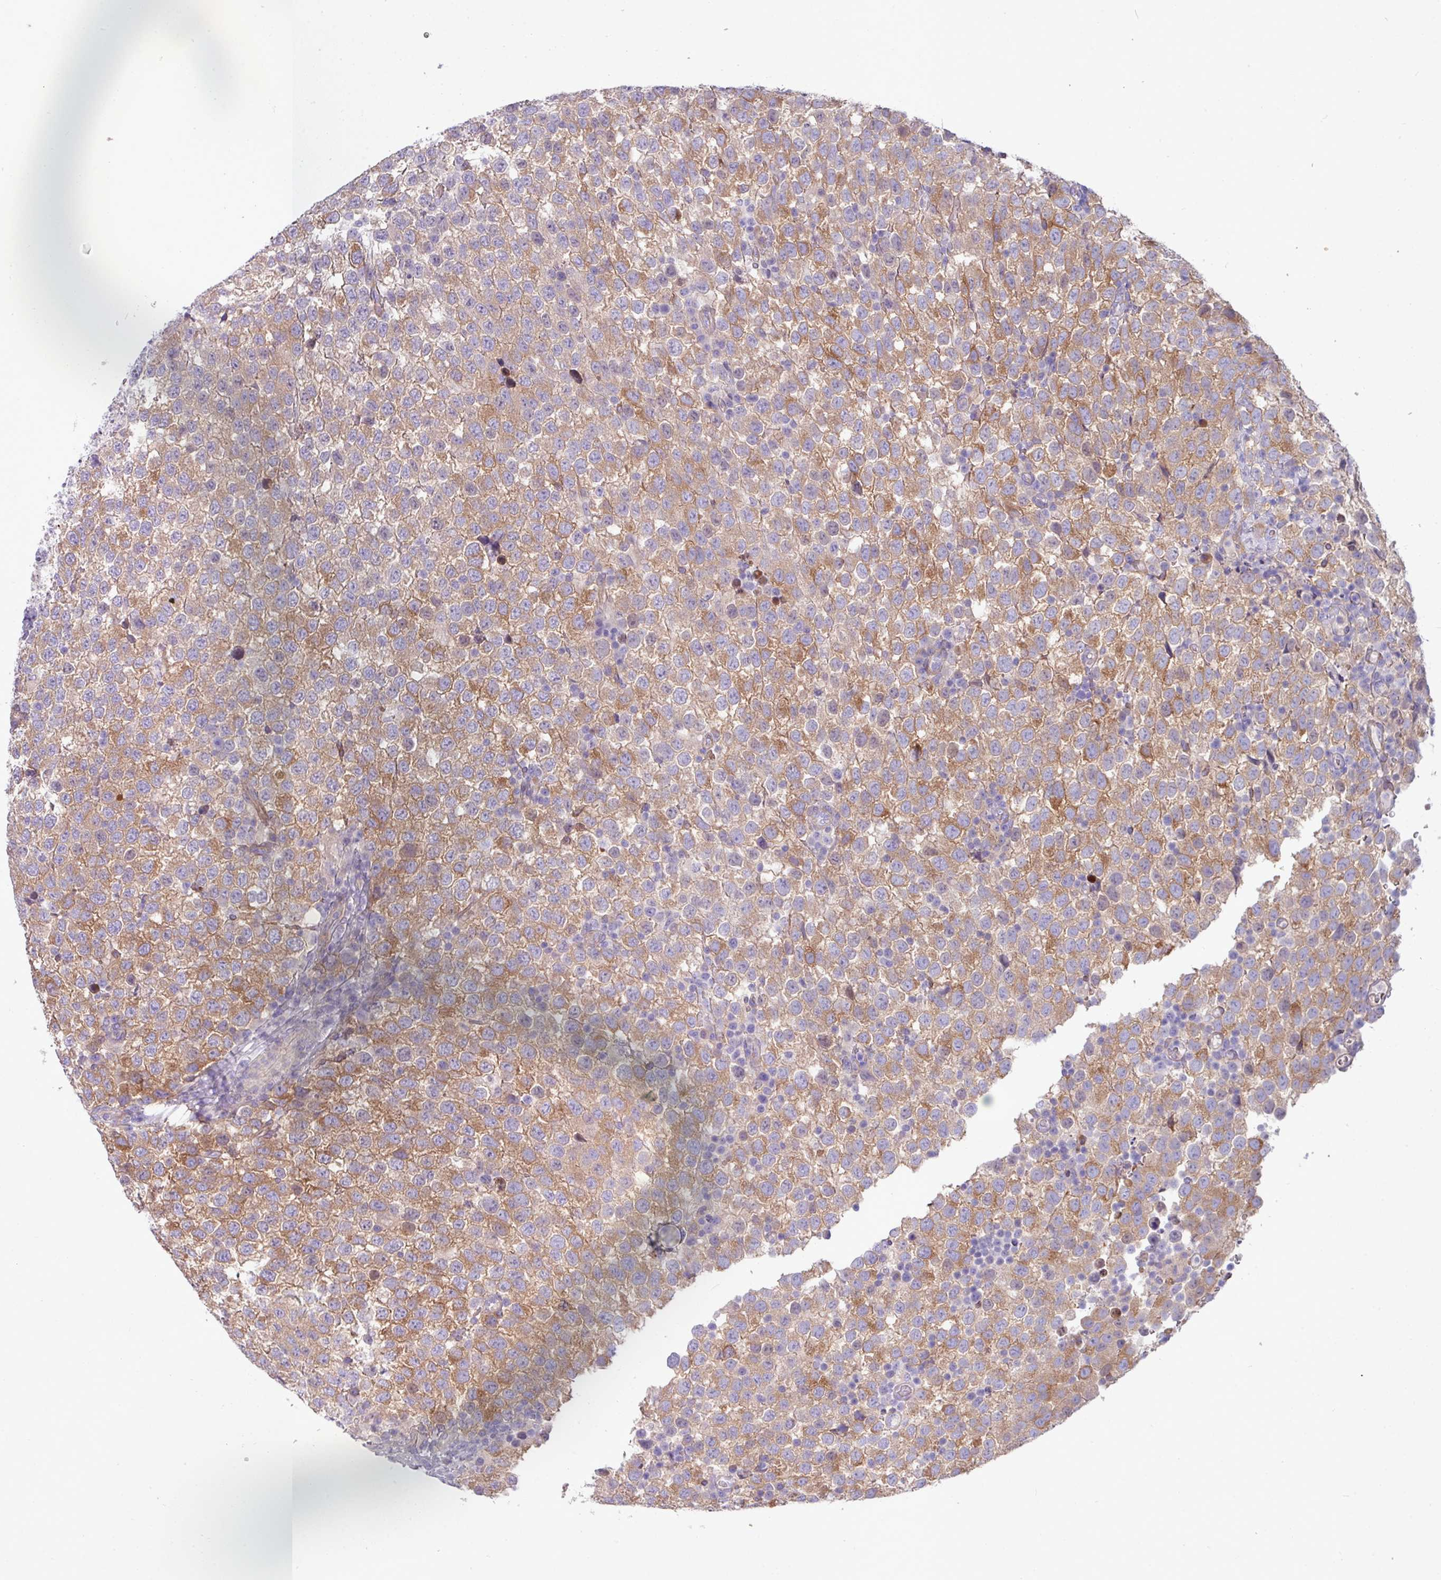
{"staining": {"intensity": "moderate", "quantity": ">75%", "location": "cytoplasmic/membranous"}, "tissue": "testis cancer", "cell_type": "Tumor cells", "image_type": "cancer", "snomed": [{"axis": "morphology", "description": "Seminoma, NOS"}, {"axis": "topography", "description": "Testis"}], "caption": "DAB (3,3'-diaminobenzidine) immunohistochemical staining of human seminoma (testis) displays moderate cytoplasmic/membranous protein positivity in approximately >75% of tumor cells. (DAB = brown stain, brightfield microscopy at high magnification).", "gene": "KIRREL3", "patient": {"sex": "male", "age": 34}}